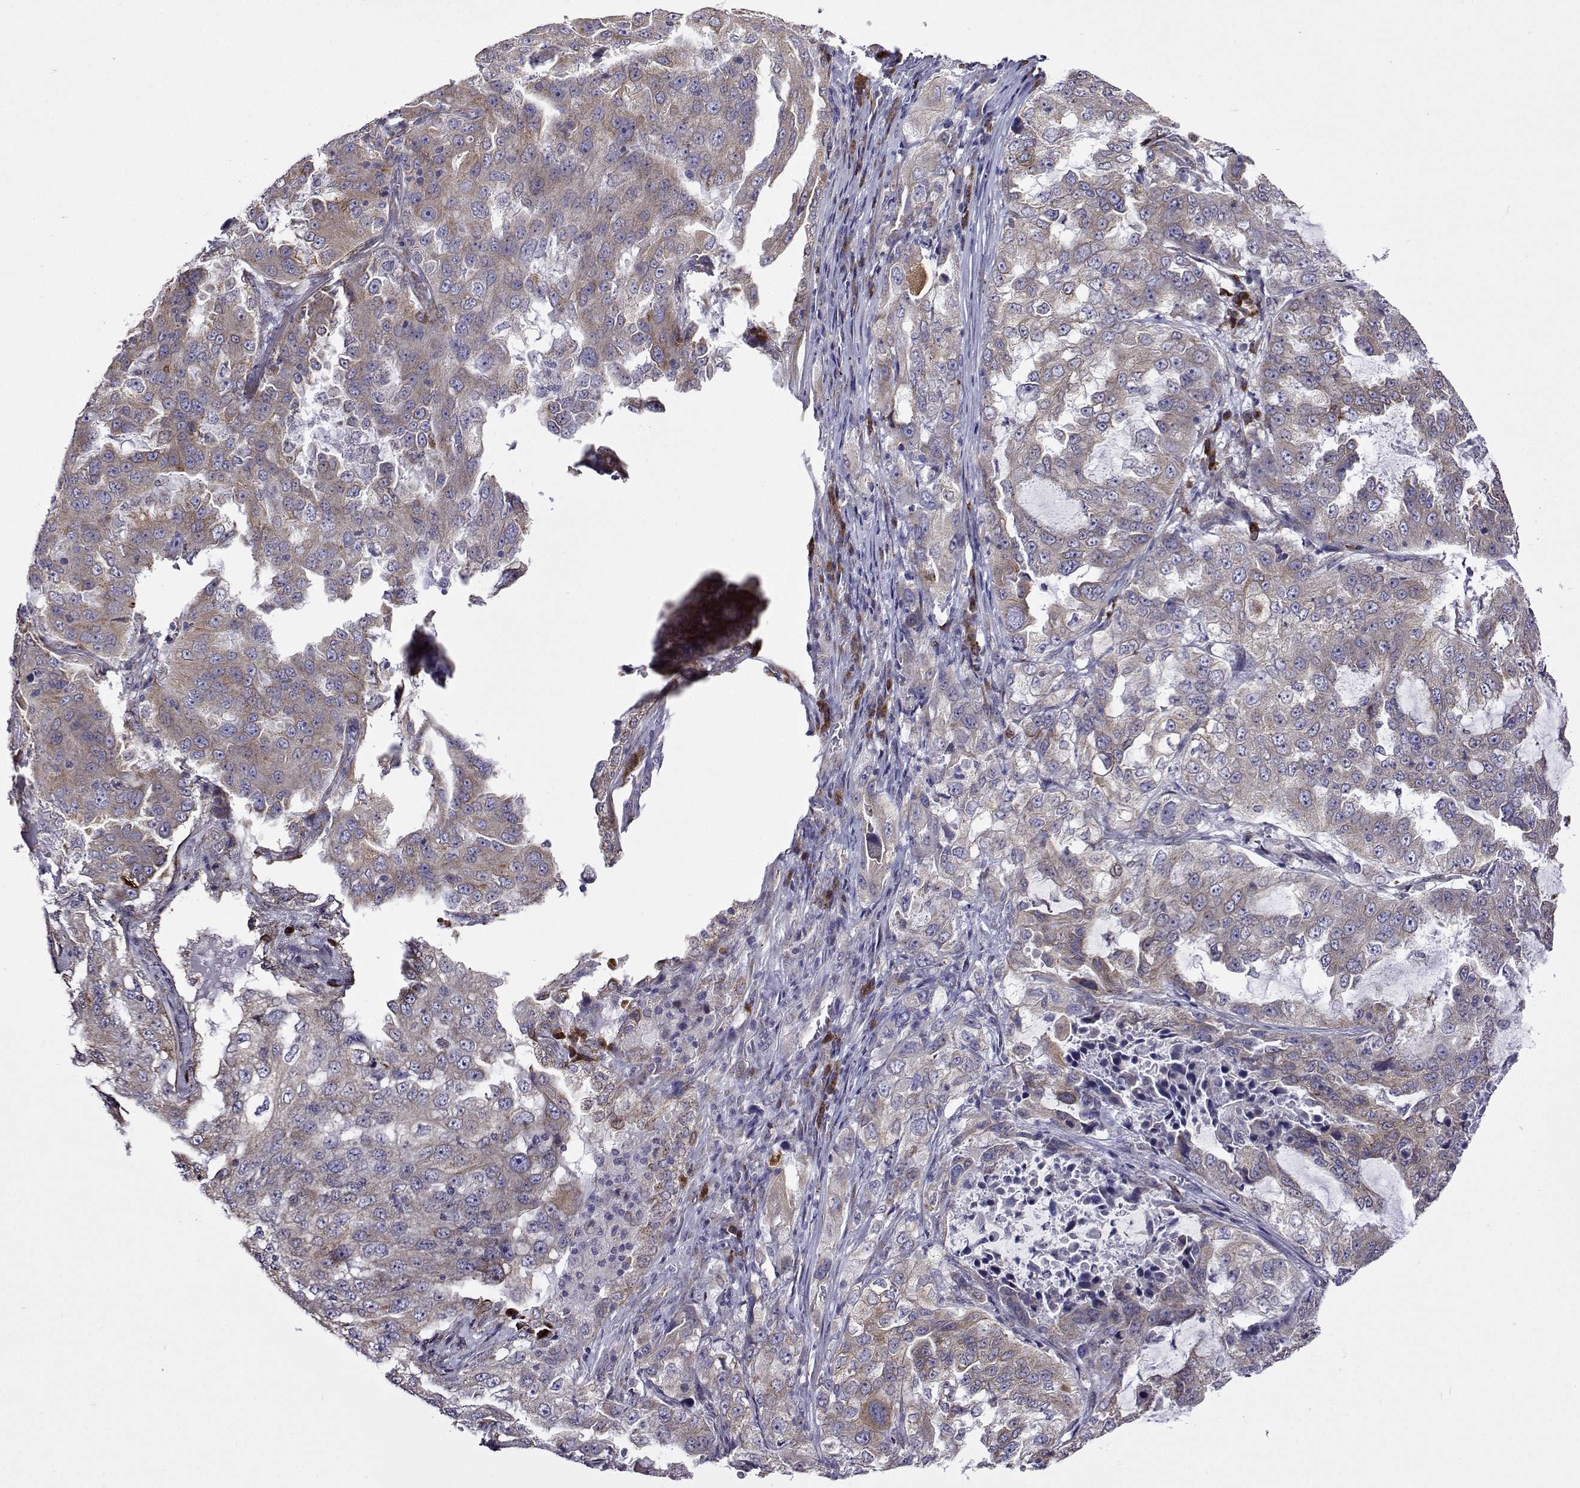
{"staining": {"intensity": "negative", "quantity": "none", "location": "none"}, "tissue": "lung cancer", "cell_type": "Tumor cells", "image_type": "cancer", "snomed": [{"axis": "morphology", "description": "Adenocarcinoma, NOS"}, {"axis": "topography", "description": "Lung"}], "caption": "Tumor cells are negative for protein expression in human lung adenocarcinoma.", "gene": "PGRMC2", "patient": {"sex": "female", "age": 61}}